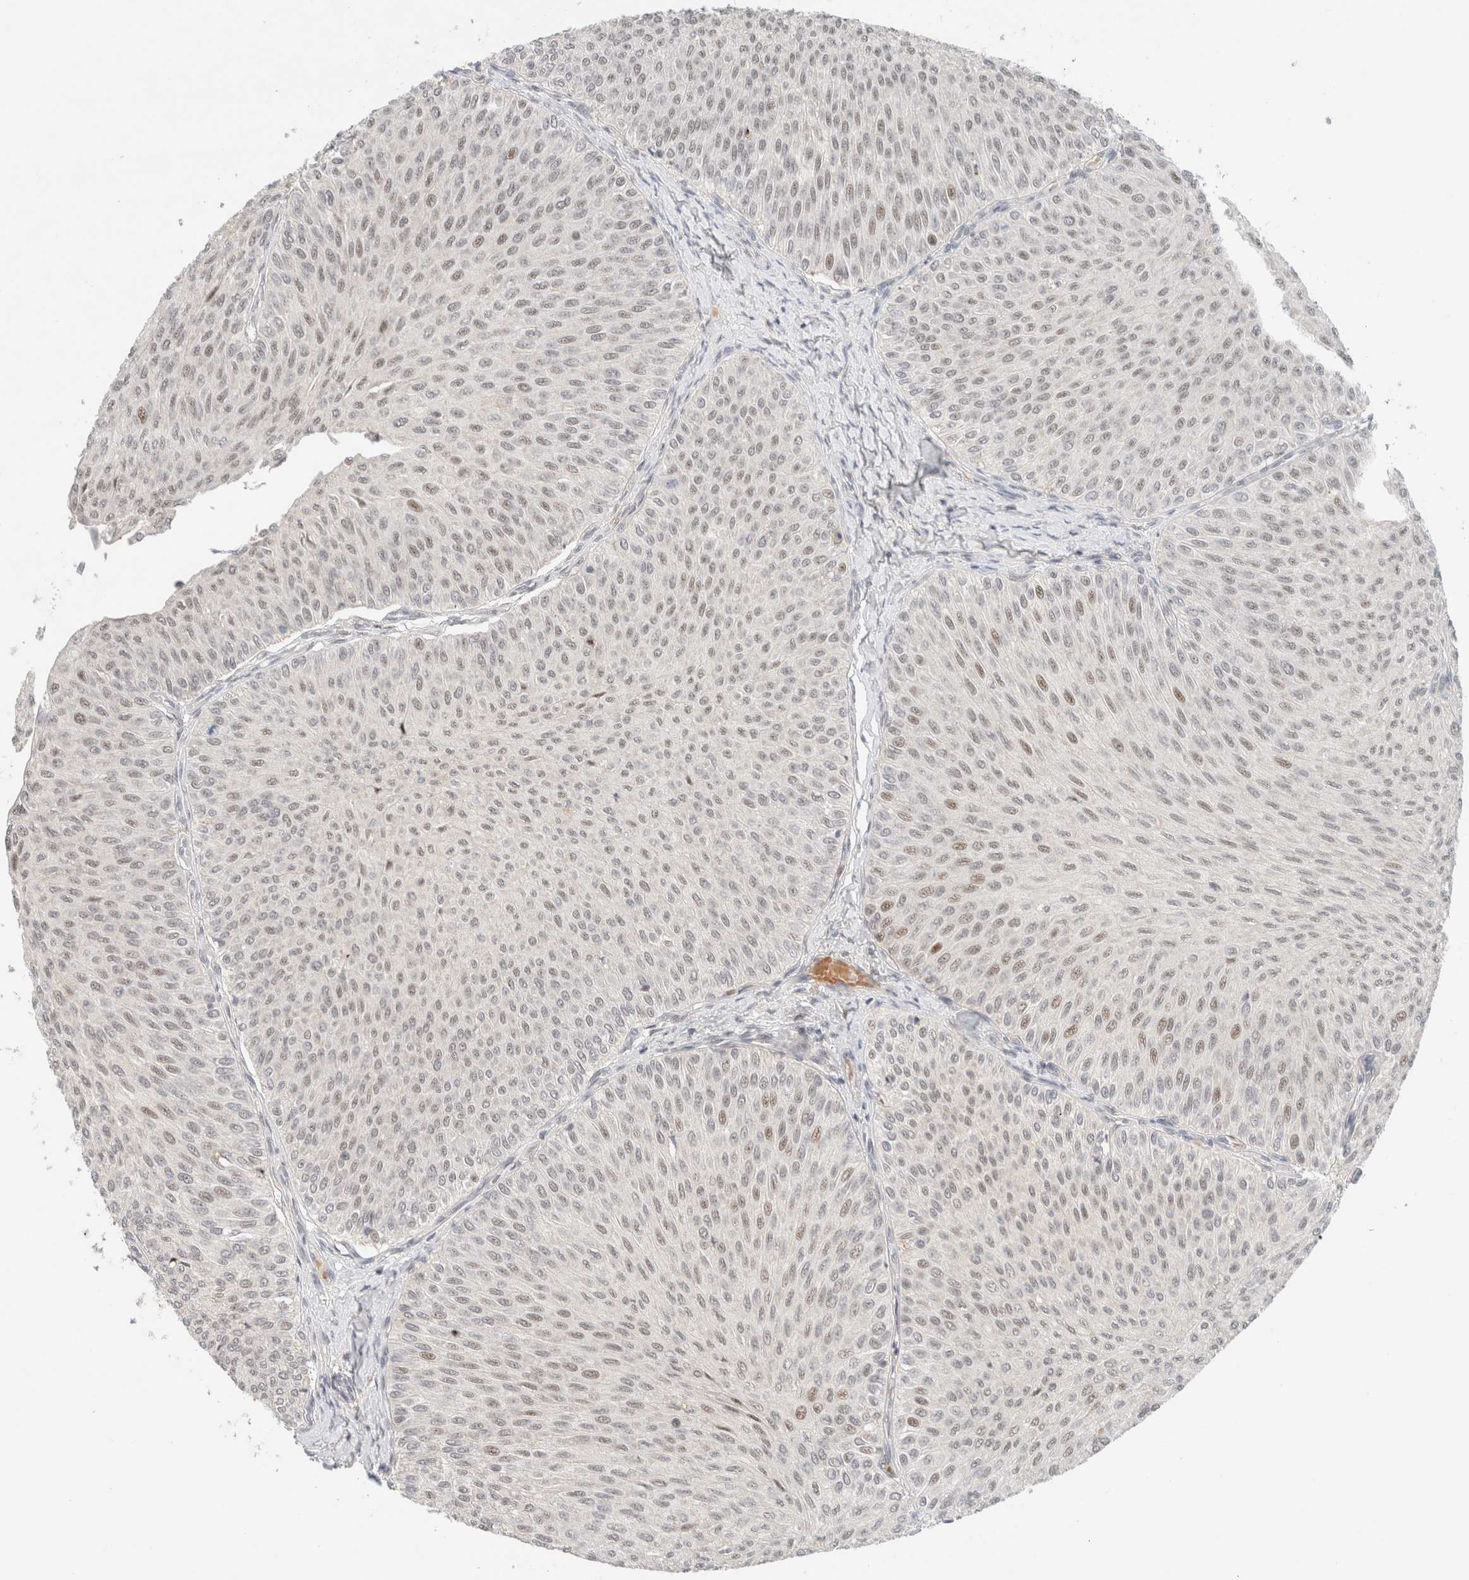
{"staining": {"intensity": "weak", "quantity": "25%-75%", "location": "cytoplasmic/membranous,nuclear"}, "tissue": "urothelial cancer", "cell_type": "Tumor cells", "image_type": "cancer", "snomed": [{"axis": "morphology", "description": "Urothelial carcinoma, Low grade"}, {"axis": "topography", "description": "Urinary bladder"}], "caption": "This image reveals immunohistochemistry staining of human low-grade urothelial carcinoma, with low weak cytoplasmic/membranous and nuclear expression in approximately 25%-75% of tumor cells.", "gene": "MRM3", "patient": {"sex": "male", "age": 78}}